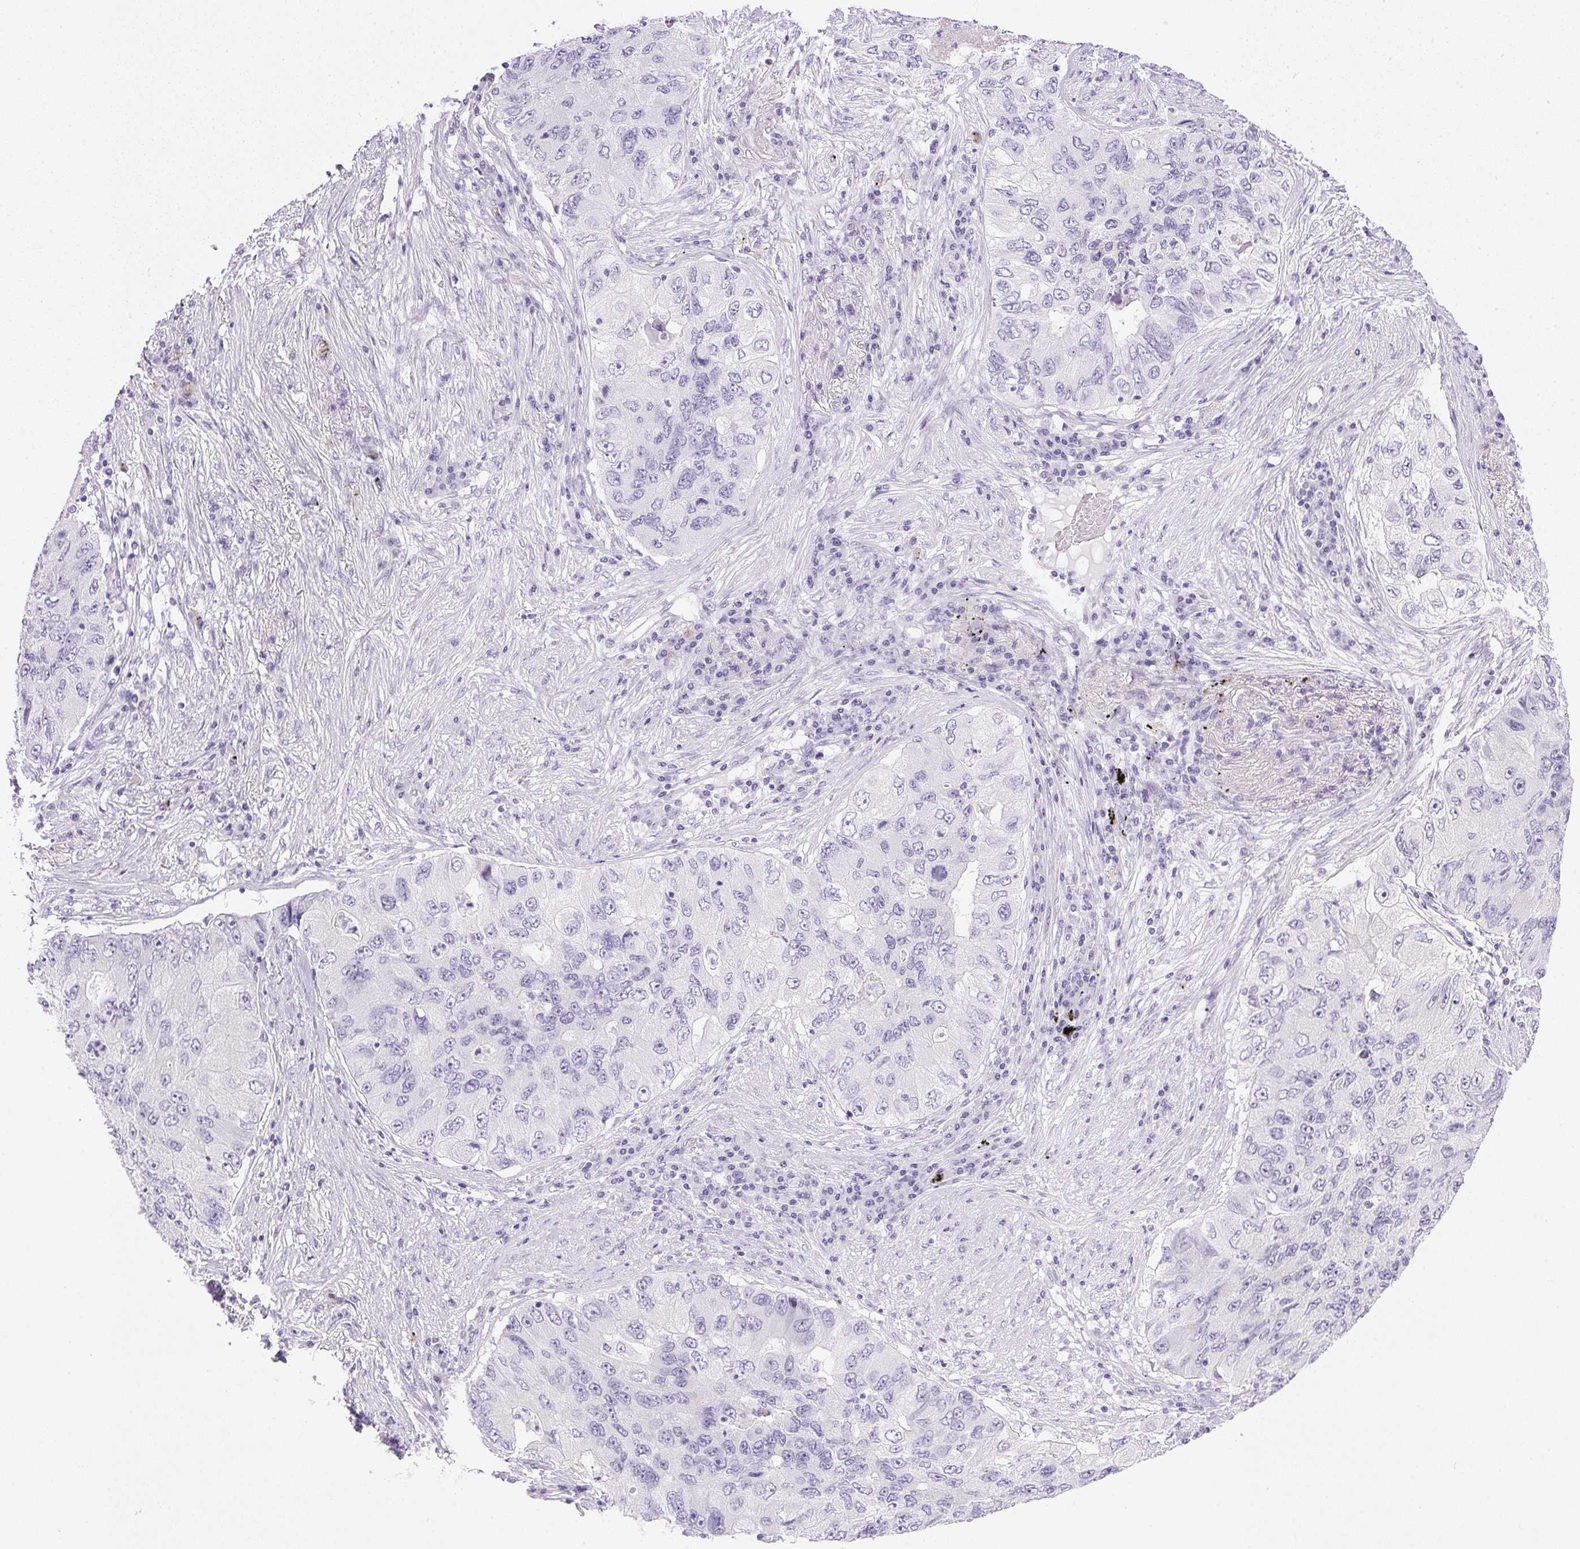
{"staining": {"intensity": "negative", "quantity": "none", "location": "none"}, "tissue": "lung cancer", "cell_type": "Tumor cells", "image_type": "cancer", "snomed": [{"axis": "morphology", "description": "Adenocarcinoma, NOS"}, {"axis": "morphology", "description": "Adenocarcinoma, metastatic, NOS"}, {"axis": "topography", "description": "Lymph node"}, {"axis": "topography", "description": "Lung"}], "caption": "Human lung metastatic adenocarcinoma stained for a protein using IHC reveals no positivity in tumor cells.", "gene": "CTRL", "patient": {"sex": "female", "age": 54}}